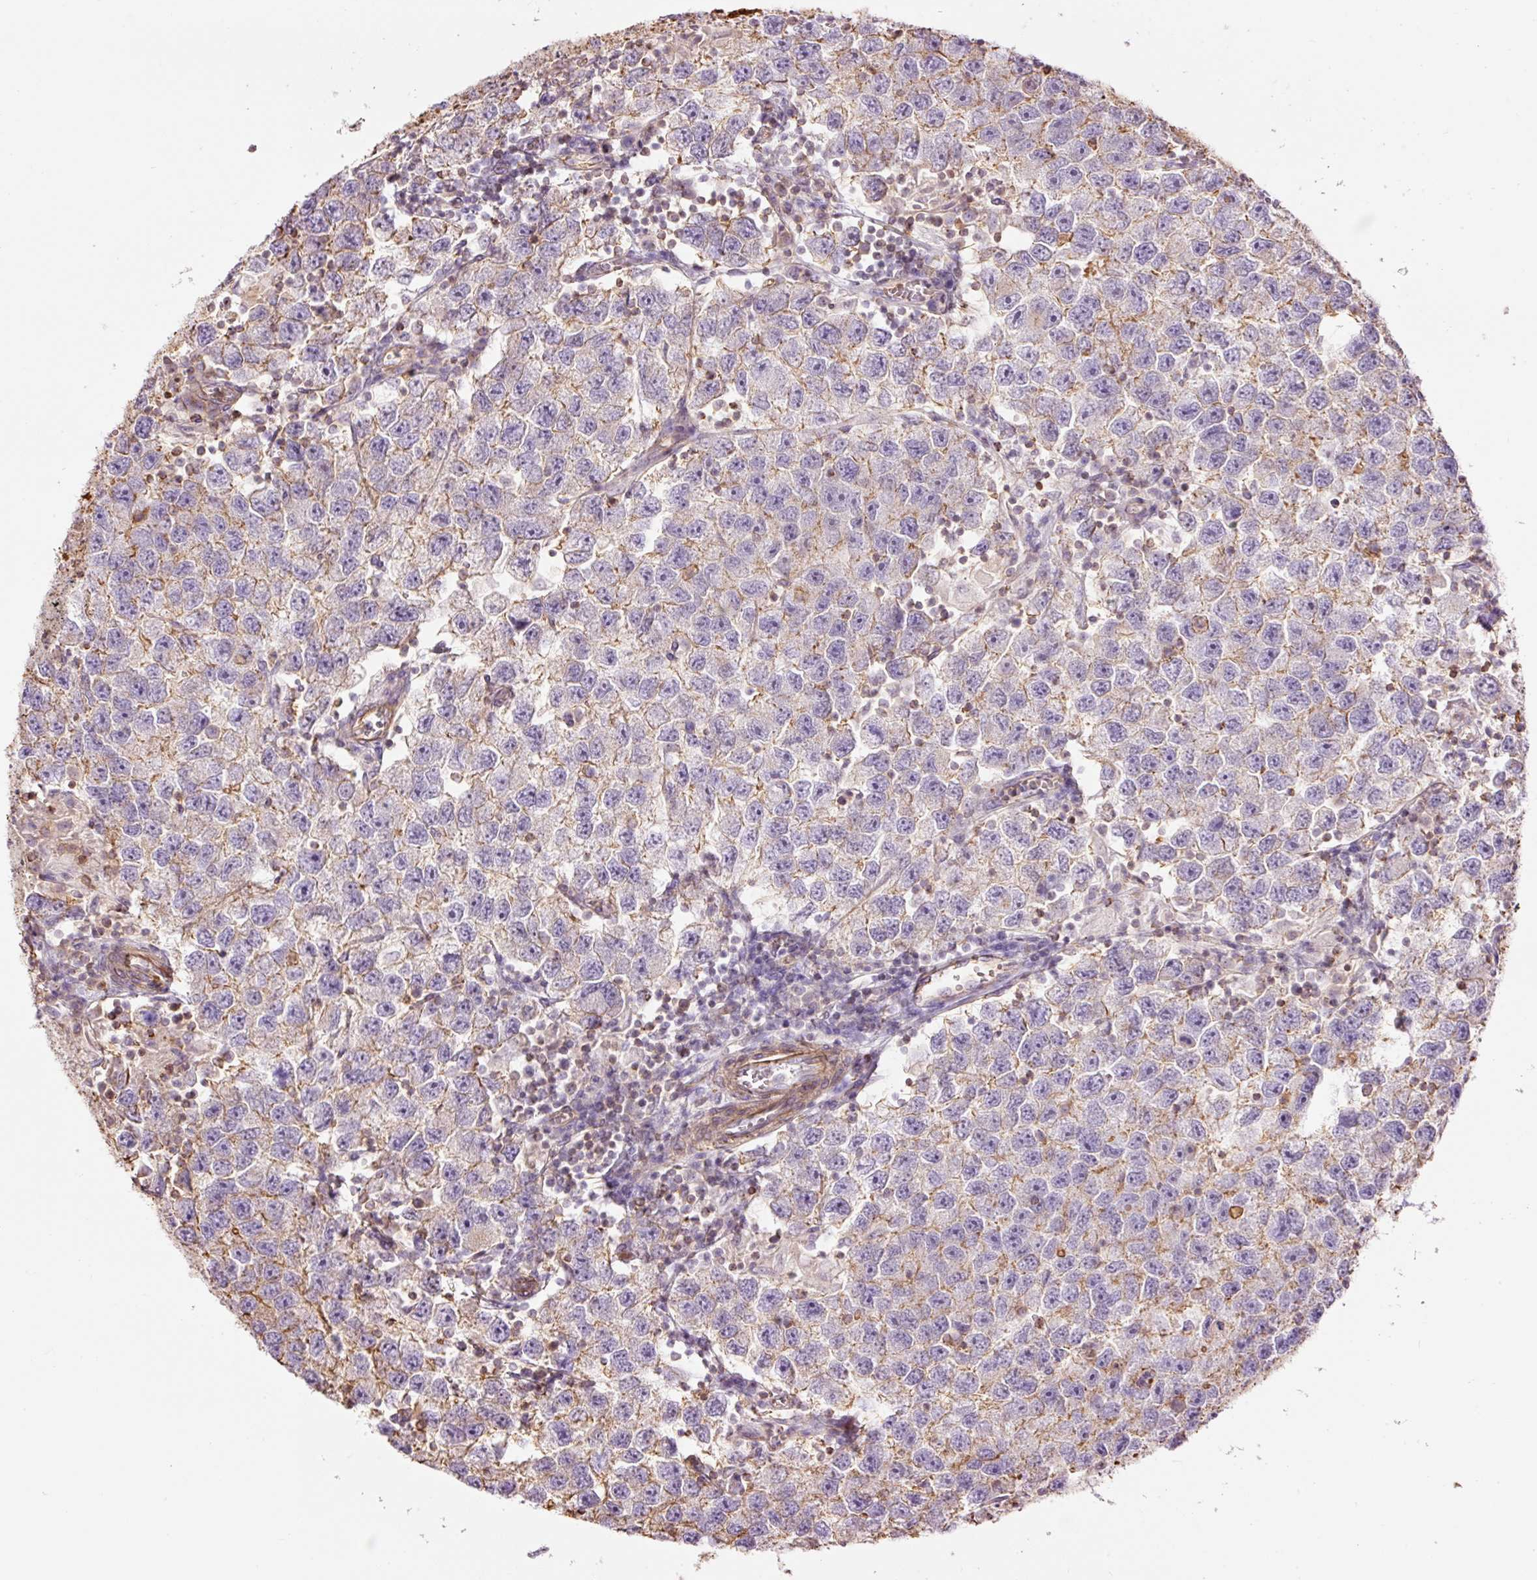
{"staining": {"intensity": "weak", "quantity": "25%-75%", "location": "cytoplasmic/membranous"}, "tissue": "testis cancer", "cell_type": "Tumor cells", "image_type": "cancer", "snomed": [{"axis": "morphology", "description": "Seminoma, NOS"}, {"axis": "topography", "description": "Testis"}], "caption": "Immunohistochemistry (IHC) photomicrograph of neoplastic tissue: testis seminoma stained using immunohistochemistry shows low levels of weak protein expression localized specifically in the cytoplasmic/membranous of tumor cells, appearing as a cytoplasmic/membranous brown color.", "gene": "PPP1R1B", "patient": {"sex": "male", "age": 26}}